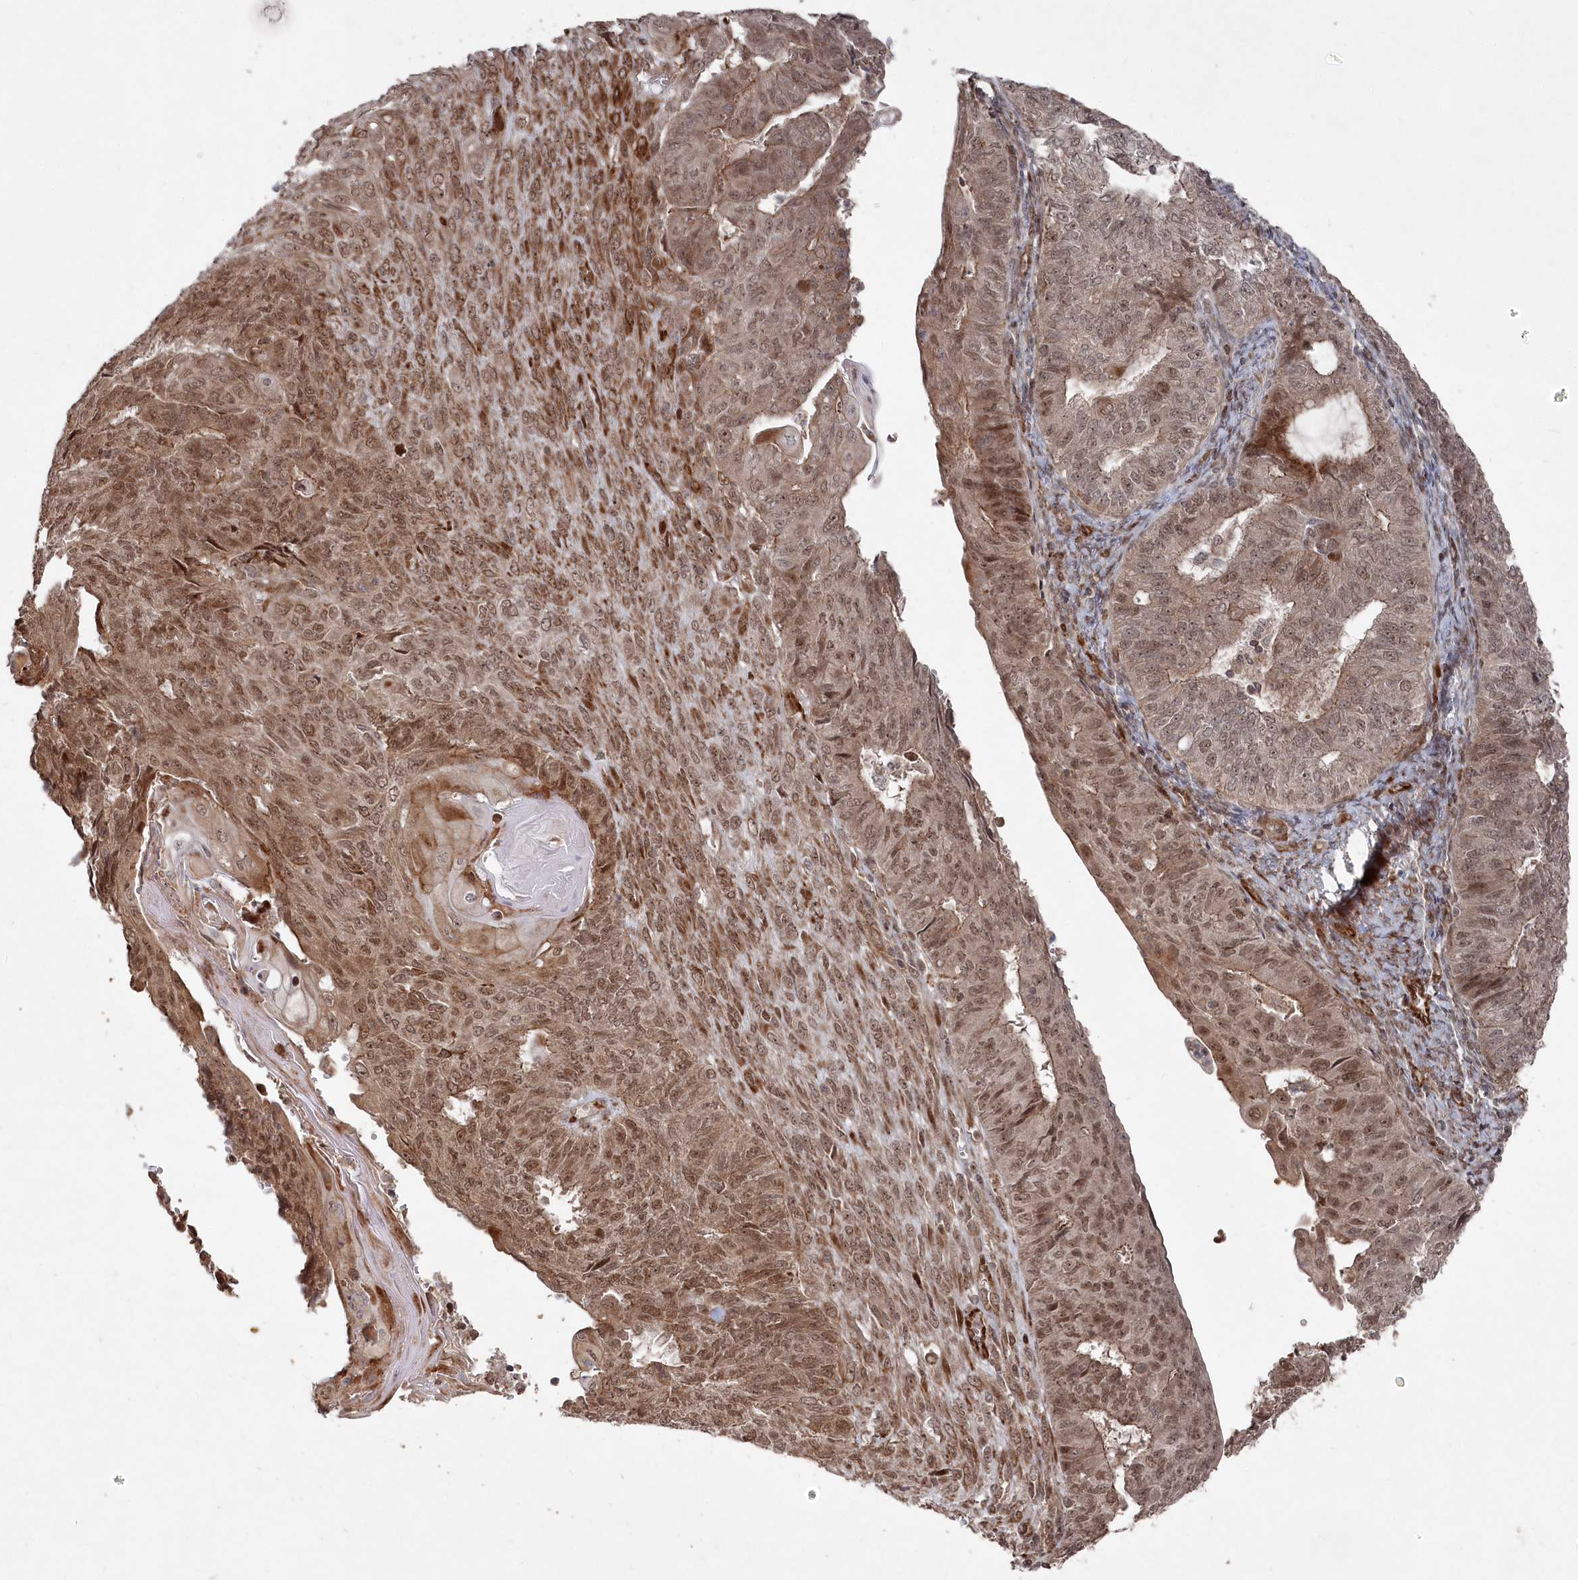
{"staining": {"intensity": "moderate", "quantity": ">75%", "location": "cytoplasmic/membranous,nuclear"}, "tissue": "endometrial cancer", "cell_type": "Tumor cells", "image_type": "cancer", "snomed": [{"axis": "morphology", "description": "Adenocarcinoma, NOS"}, {"axis": "topography", "description": "Endometrium"}], "caption": "High-power microscopy captured an immunohistochemistry (IHC) image of endometrial cancer (adenocarcinoma), revealing moderate cytoplasmic/membranous and nuclear staining in about >75% of tumor cells. (Brightfield microscopy of DAB IHC at high magnification).", "gene": "POLR3A", "patient": {"sex": "female", "age": 32}}